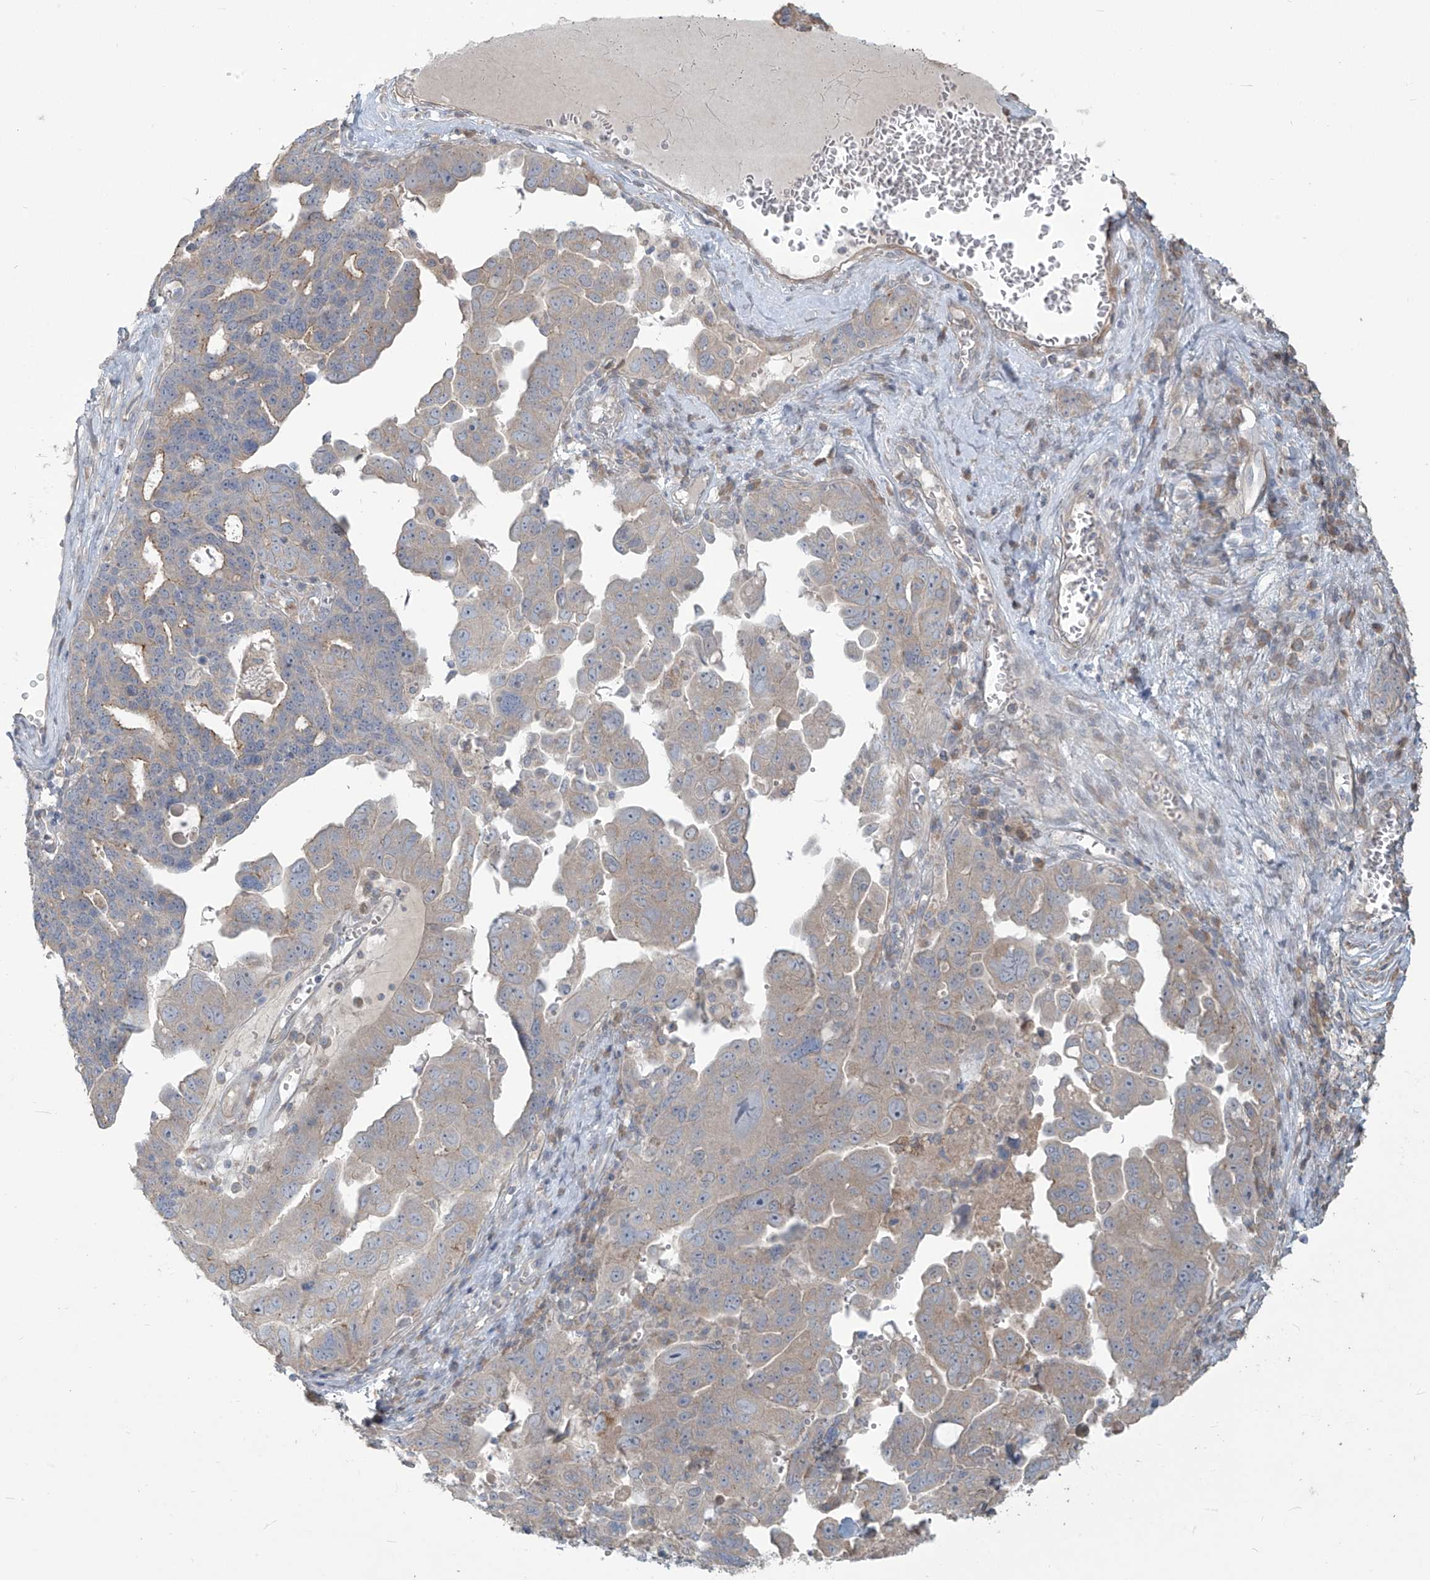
{"staining": {"intensity": "weak", "quantity": "25%-75%", "location": "cytoplasmic/membranous"}, "tissue": "ovarian cancer", "cell_type": "Tumor cells", "image_type": "cancer", "snomed": [{"axis": "morphology", "description": "Carcinoma, endometroid"}, {"axis": "topography", "description": "Ovary"}], "caption": "Weak cytoplasmic/membranous expression for a protein is present in approximately 25%-75% of tumor cells of ovarian cancer (endometroid carcinoma) using IHC.", "gene": "MAGIX", "patient": {"sex": "female", "age": 62}}